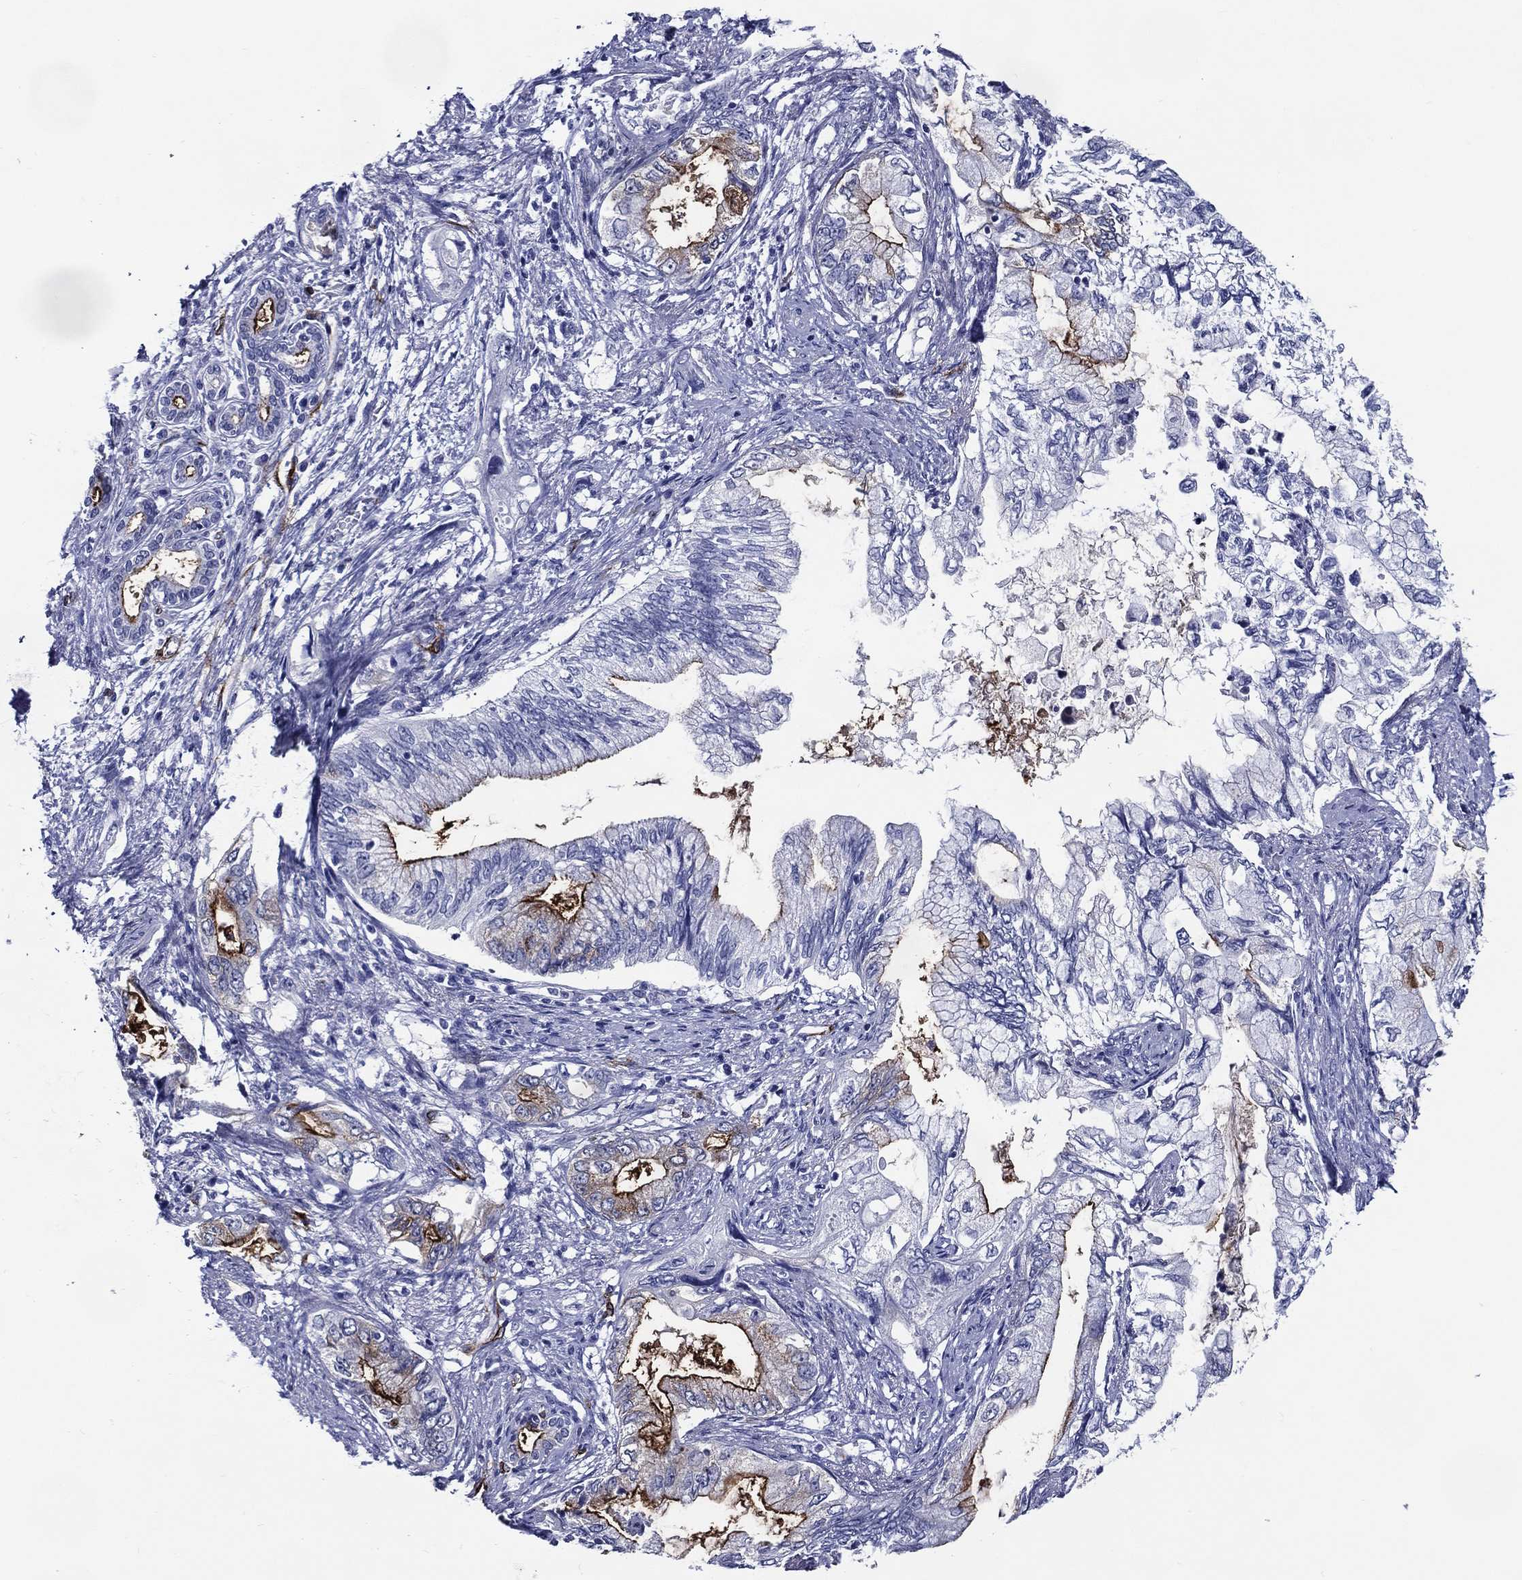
{"staining": {"intensity": "strong", "quantity": "<25%", "location": "cytoplasmic/membranous"}, "tissue": "pancreatic cancer", "cell_type": "Tumor cells", "image_type": "cancer", "snomed": [{"axis": "morphology", "description": "Adenocarcinoma, NOS"}, {"axis": "topography", "description": "Pancreas"}], "caption": "Pancreatic cancer (adenocarcinoma) stained for a protein (brown) demonstrates strong cytoplasmic/membranous positive positivity in about <25% of tumor cells.", "gene": "ACE2", "patient": {"sex": "female", "age": 73}}